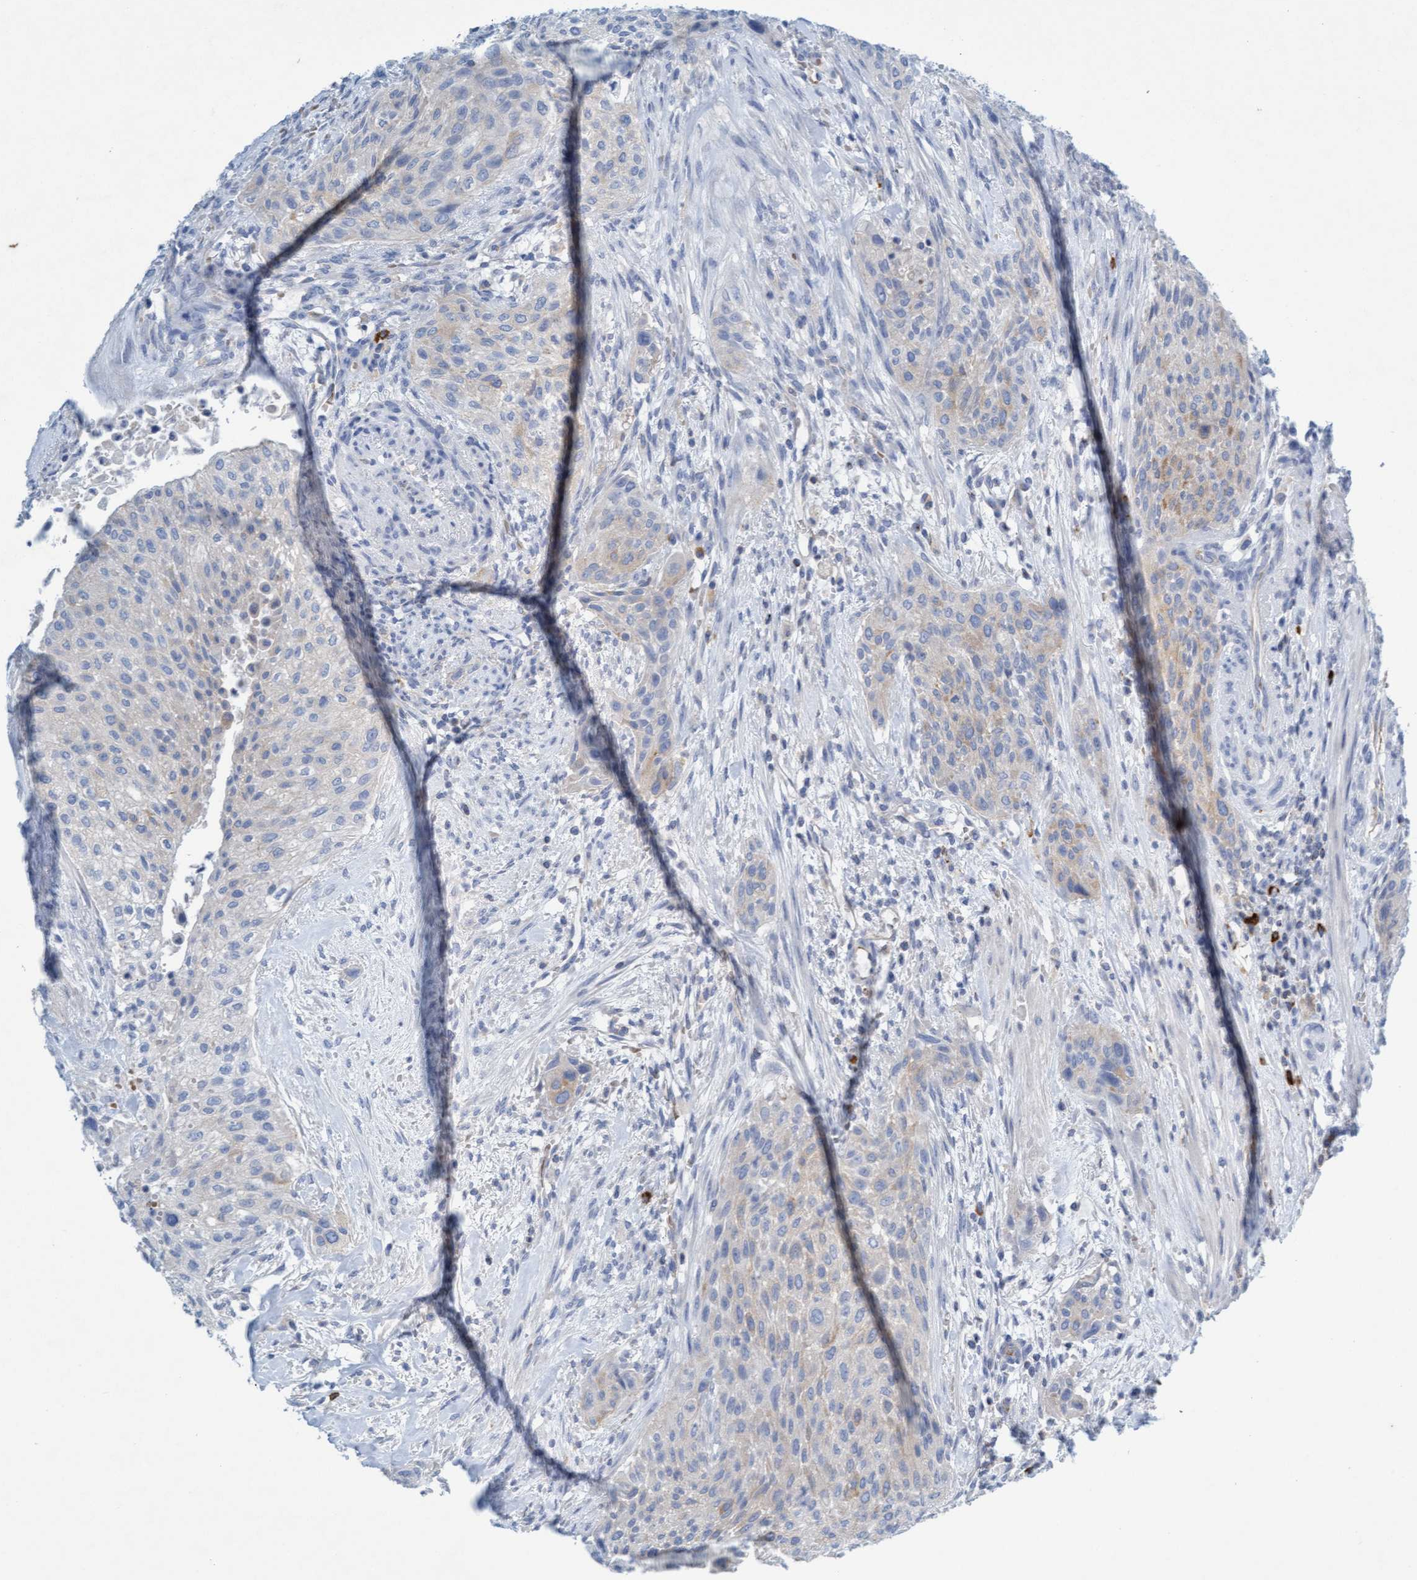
{"staining": {"intensity": "weak", "quantity": "<25%", "location": "cytoplasmic/membranous"}, "tissue": "urothelial cancer", "cell_type": "Tumor cells", "image_type": "cancer", "snomed": [{"axis": "morphology", "description": "Urothelial carcinoma, Low grade"}, {"axis": "morphology", "description": "Urothelial carcinoma, High grade"}, {"axis": "topography", "description": "Urinary bladder"}], "caption": "Immunohistochemistry (IHC) photomicrograph of neoplastic tissue: human urothelial carcinoma (high-grade) stained with DAB displays no significant protein positivity in tumor cells. (Brightfield microscopy of DAB (3,3'-diaminobenzidine) immunohistochemistry (IHC) at high magnification).", "gene": "SIGIRR", "patient": {"sex": "male", "age": 35}}